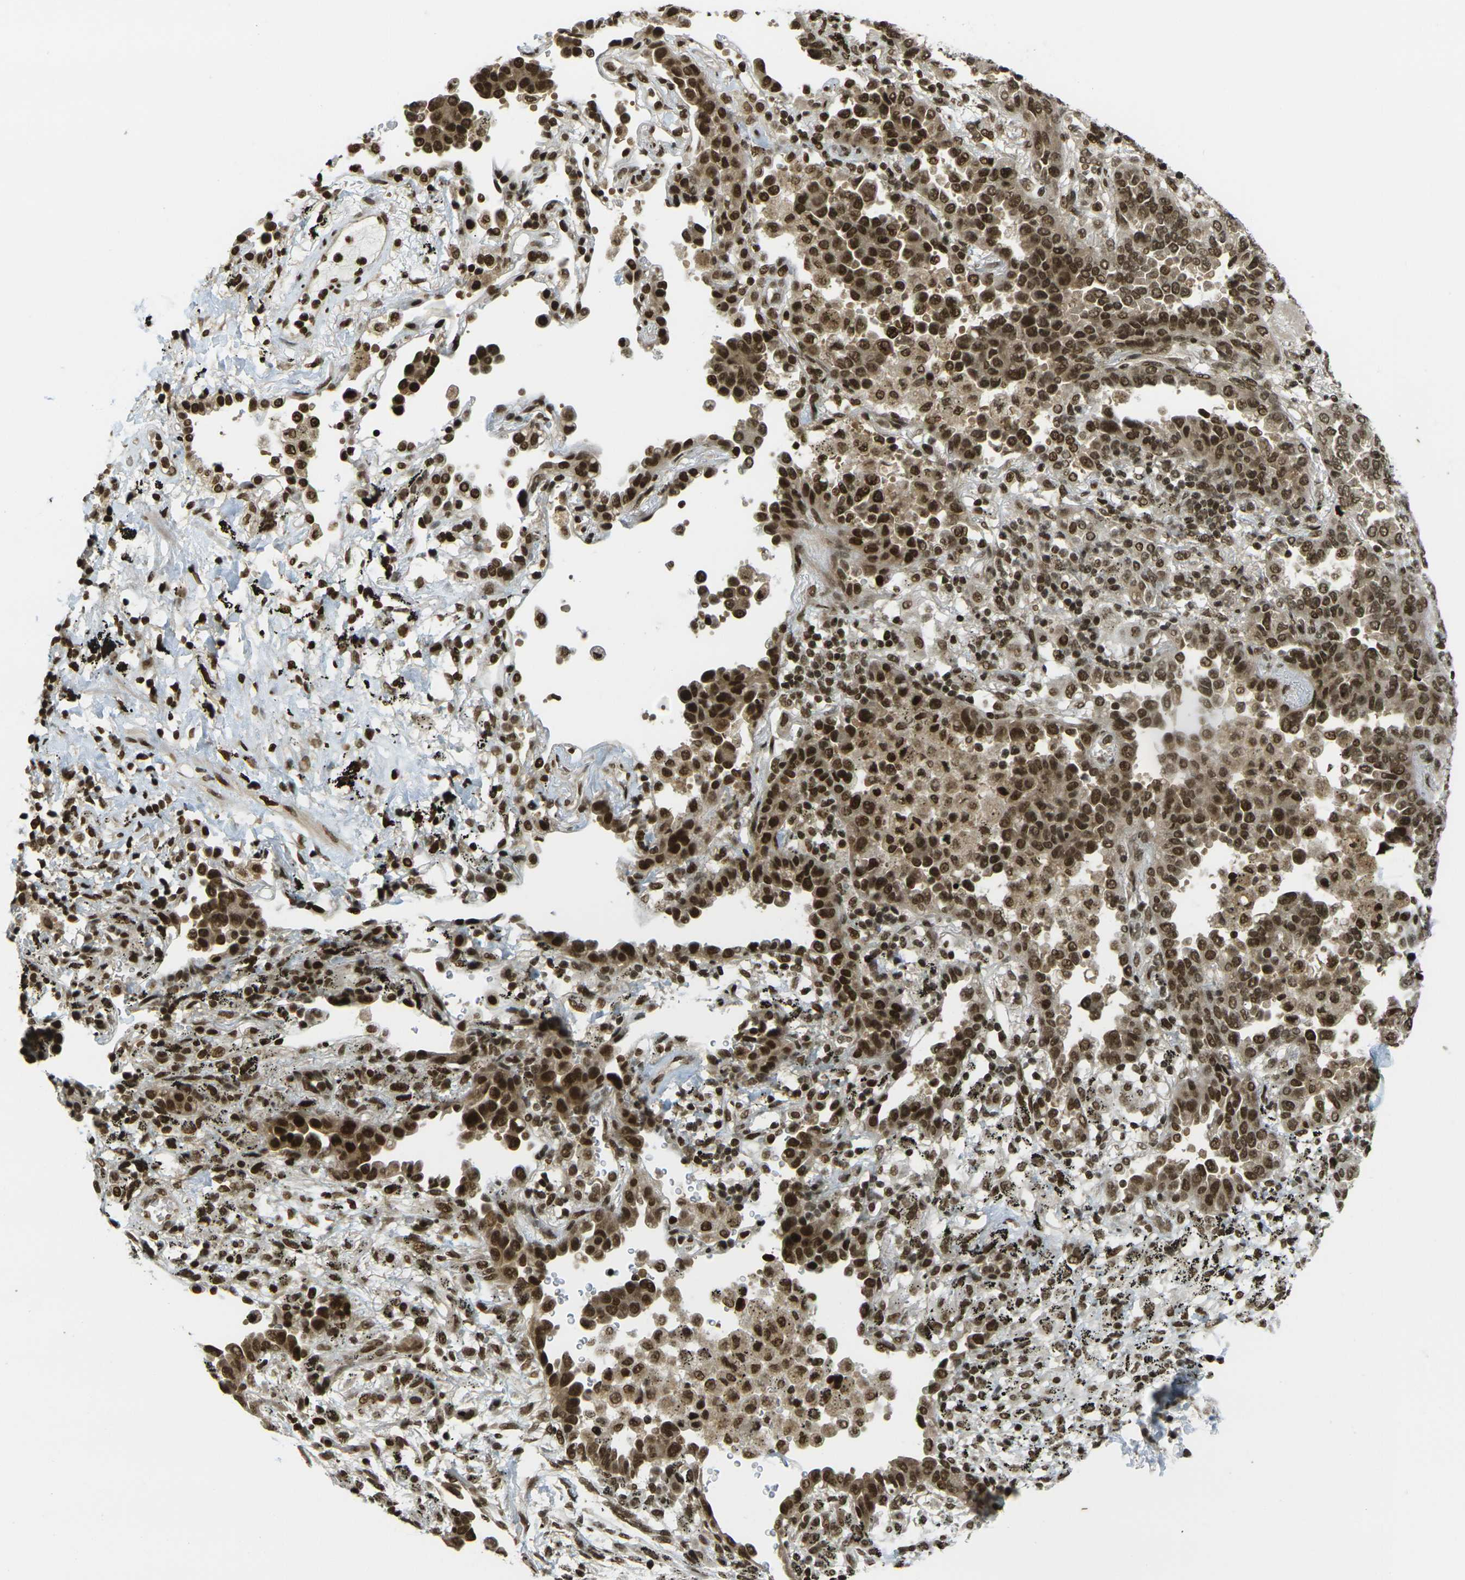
{"staining": {"intensity": "strong", "quantity": ">75%", "location": "cytoplasmic/membranous,nuclear"}, "tissue": "lung cancer", "cell_type": "Tumor cells", "image_type": "cancer", "snomed": [{"axis": "morphology", "description": "Normal tissue, NOS"}, {"axis": "morphology", "description": "Adenocarcinoma, NOS"}, {"axis": "topography", "description": "Lung"}], "caption": "Immunohistochemical staining of lung cancer shows high levels of strong cytoplasmic/membranous and nuclear protein positivity in about >75% of tumor cells. (DAB (3,3'-diaminobenzidine) = brown stain, brightfield microscopy at high magnification).", "gene": "RUVBL2", "patient": {"sex": "male", "age": 59}}